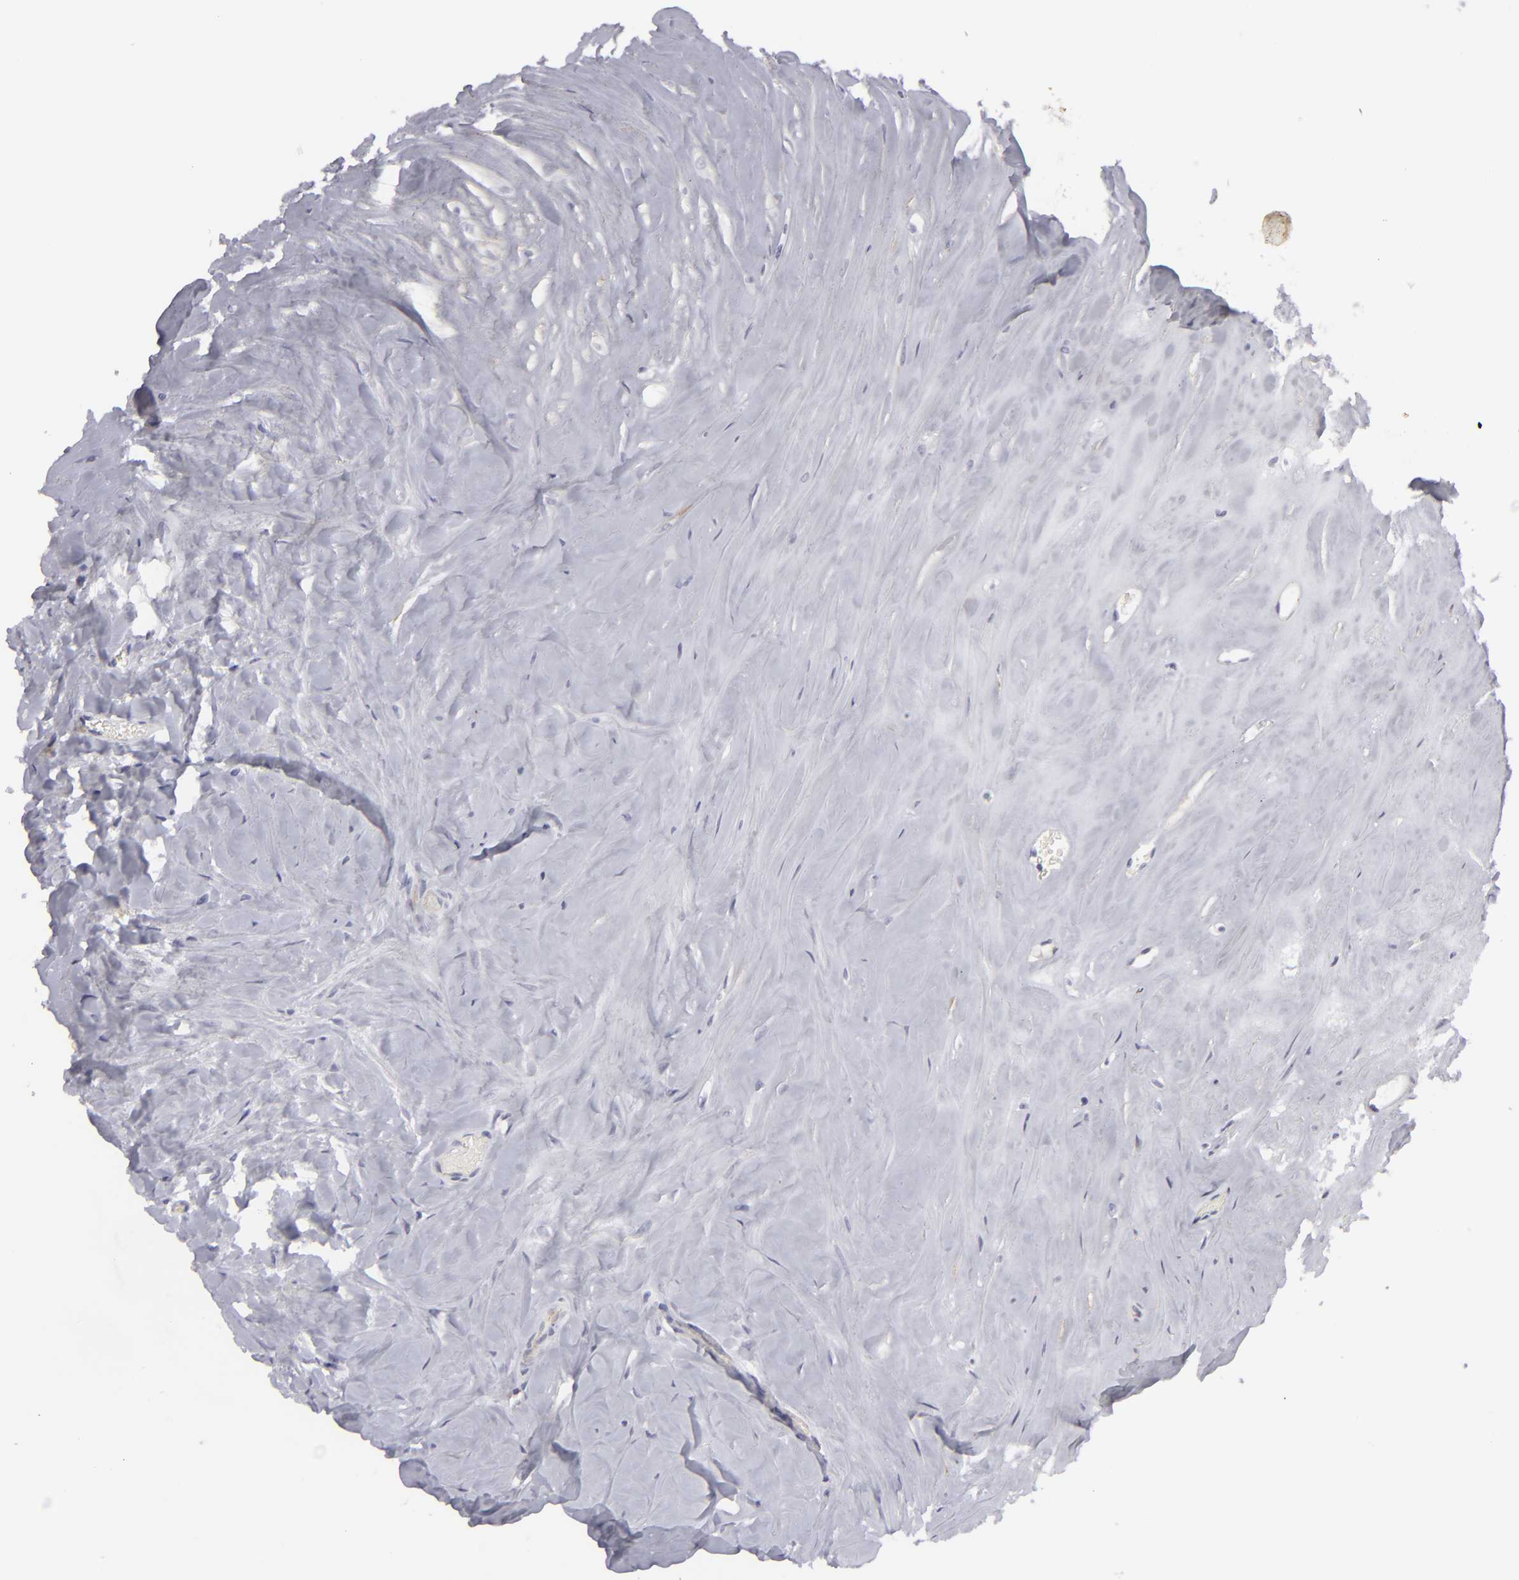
{"staining": {"intensity": "weak", "quantity": "25%-75%", "location": "cytoplasmic/membranous"}, "tissue": "carcinoid", "cell_type": "Tumor cells", "image_type": "cancer", "snomed": [{"axis": "morphology", "description": "Carcinoid, malignant, NOS"}, {"axis": "topography", "description": "Small intestine"}], "caption": "This image demonstrates immunohistochemistry (IHC) staining of human carcinoid, with low weak cytoplasmic/membranous expression in about 25%-75% of tumor cells.", "gene": "JUP", "patient": {"sex": "male", "age": 60}}